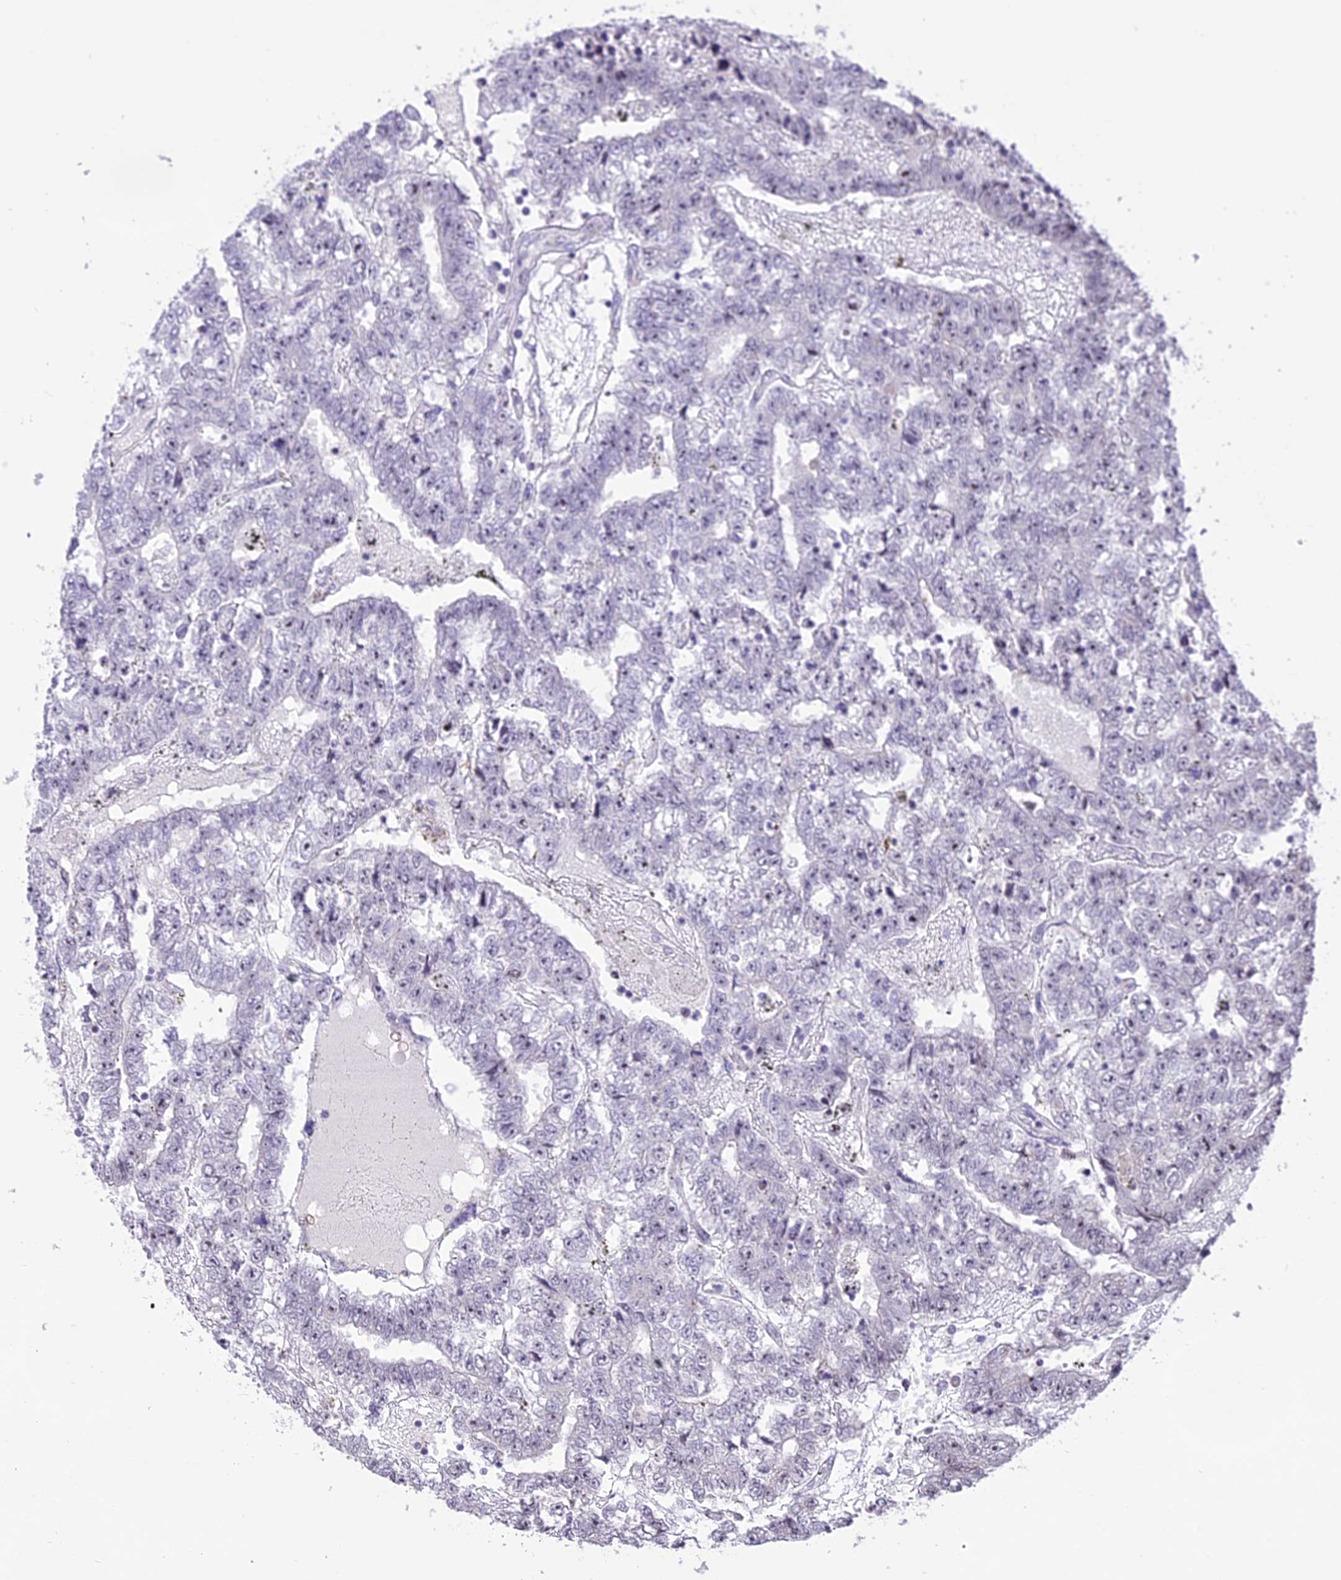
{"staining": {"intensity": "weak", "quantity": "<25%", "location": "nuclear"}, "tissue": "testis cancer", "cell_type": "Tumor cells", "image_type": "cancer", "snomed": [{"axis": "morphology", "description": "Carcinoma, Embryonal, NOS"}, {"axis": "topography", "description": "Testis"}], "caption": "The histopathology image exhibits no significant positivity in tumor cells of testis embryonal carcinoma. The staining was performed using DAB to visualize the protein expression in brown, while the nuclei were stained in blue with hematoxylin (Magnification: 20x).", "gene": "CMSS1", "patient": {"sex": "male", "age": 25}}